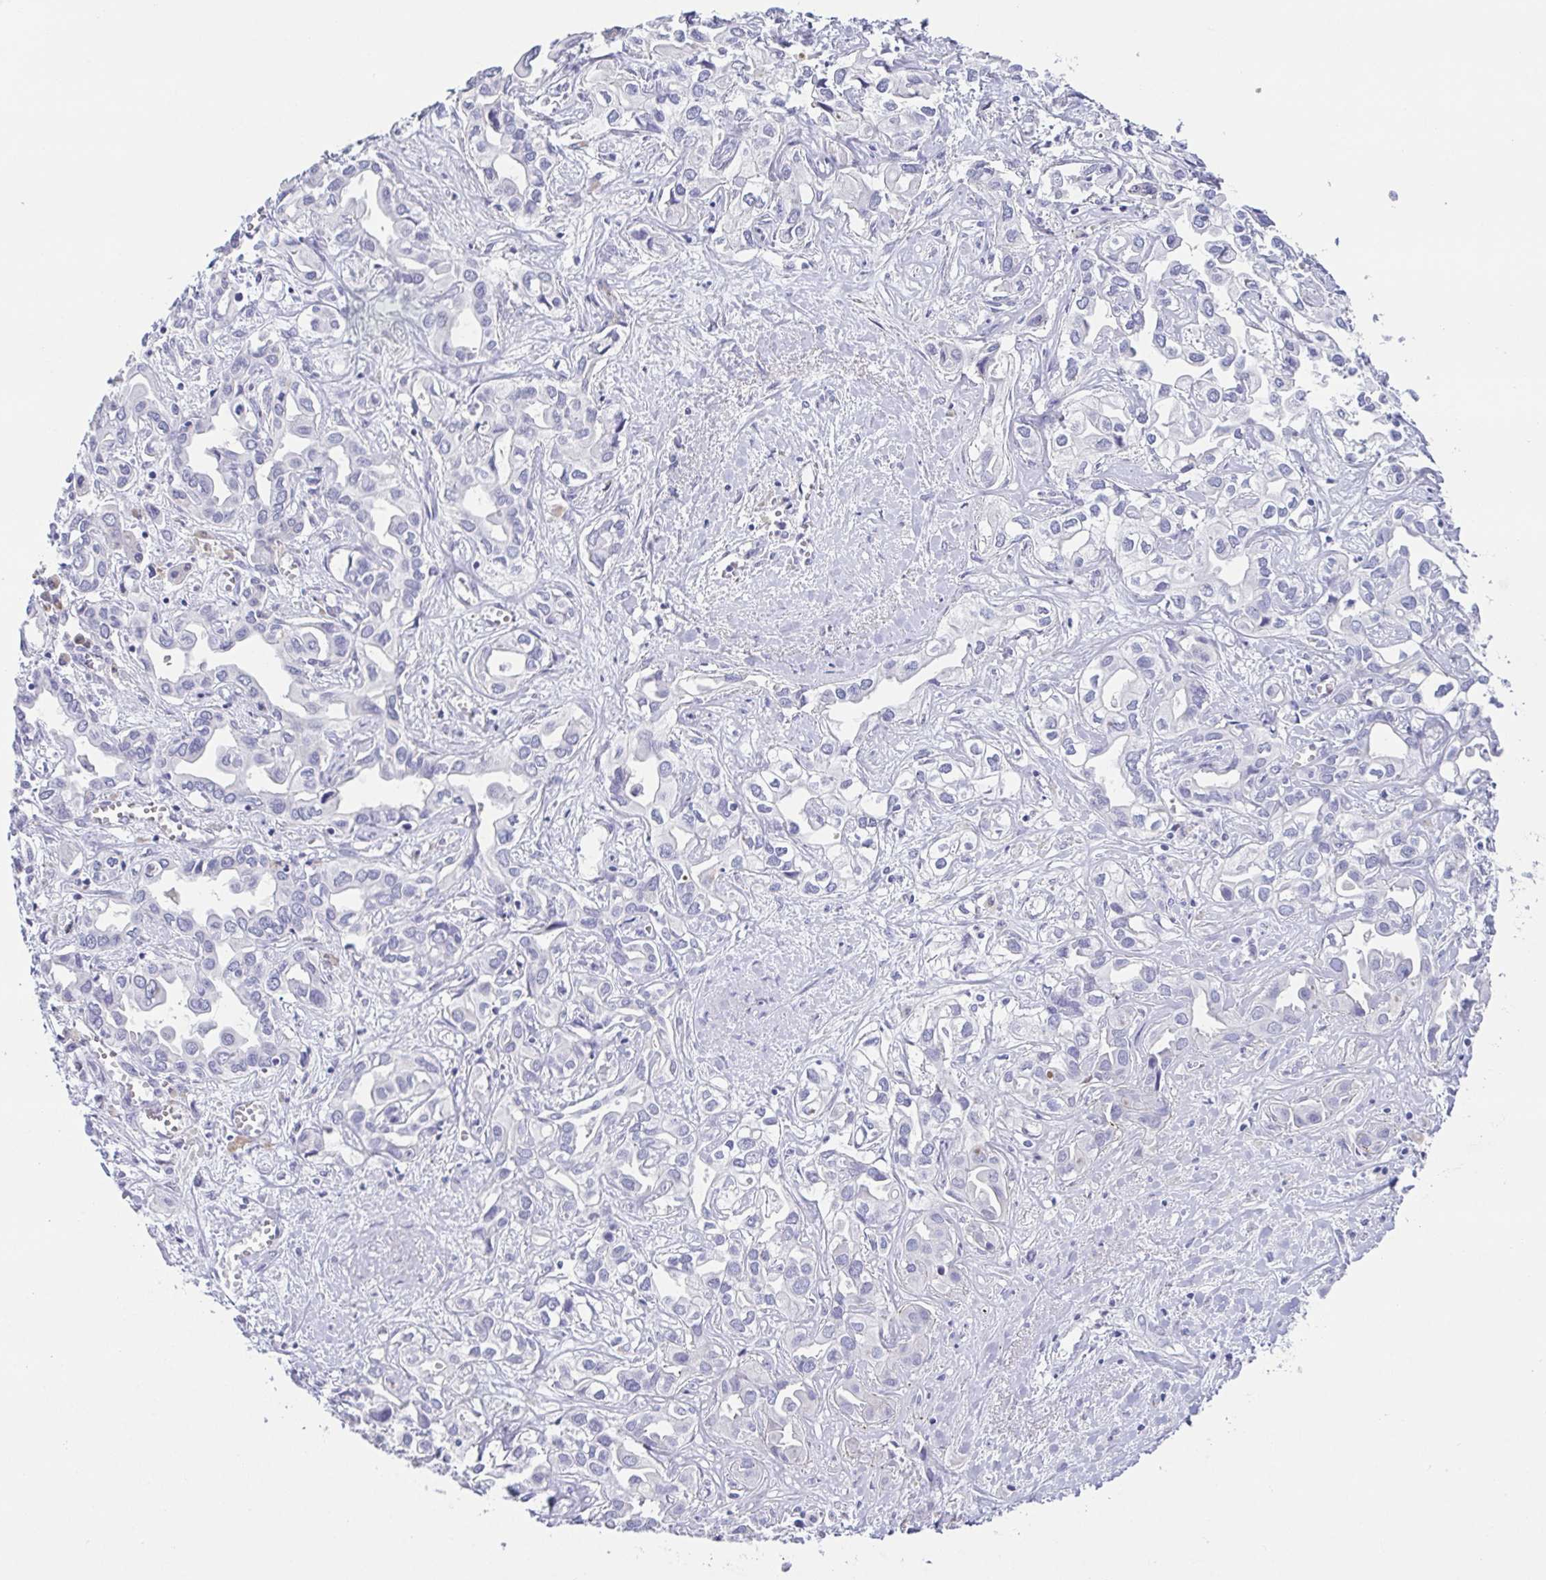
{"staining": {"intensity": "negative", "quantity": "none", "location": "none"}, "tissue": "liver cancer", "cell_type": "Tumor cells", "image_type": "cancer", "snomed": [{"axis": "morphology", "description": "Cholangiocarcinoma"}, {"axis": "topography", "description": "Liver"}], "caption": "This is an immunohistochemistry (IHC) micrograph of human liver cancer (cholangiocarcinoma). There is no positivity in tumor cells.", "gene": "HAPLN2", "patient": {"sex": "female", "age": 64}}